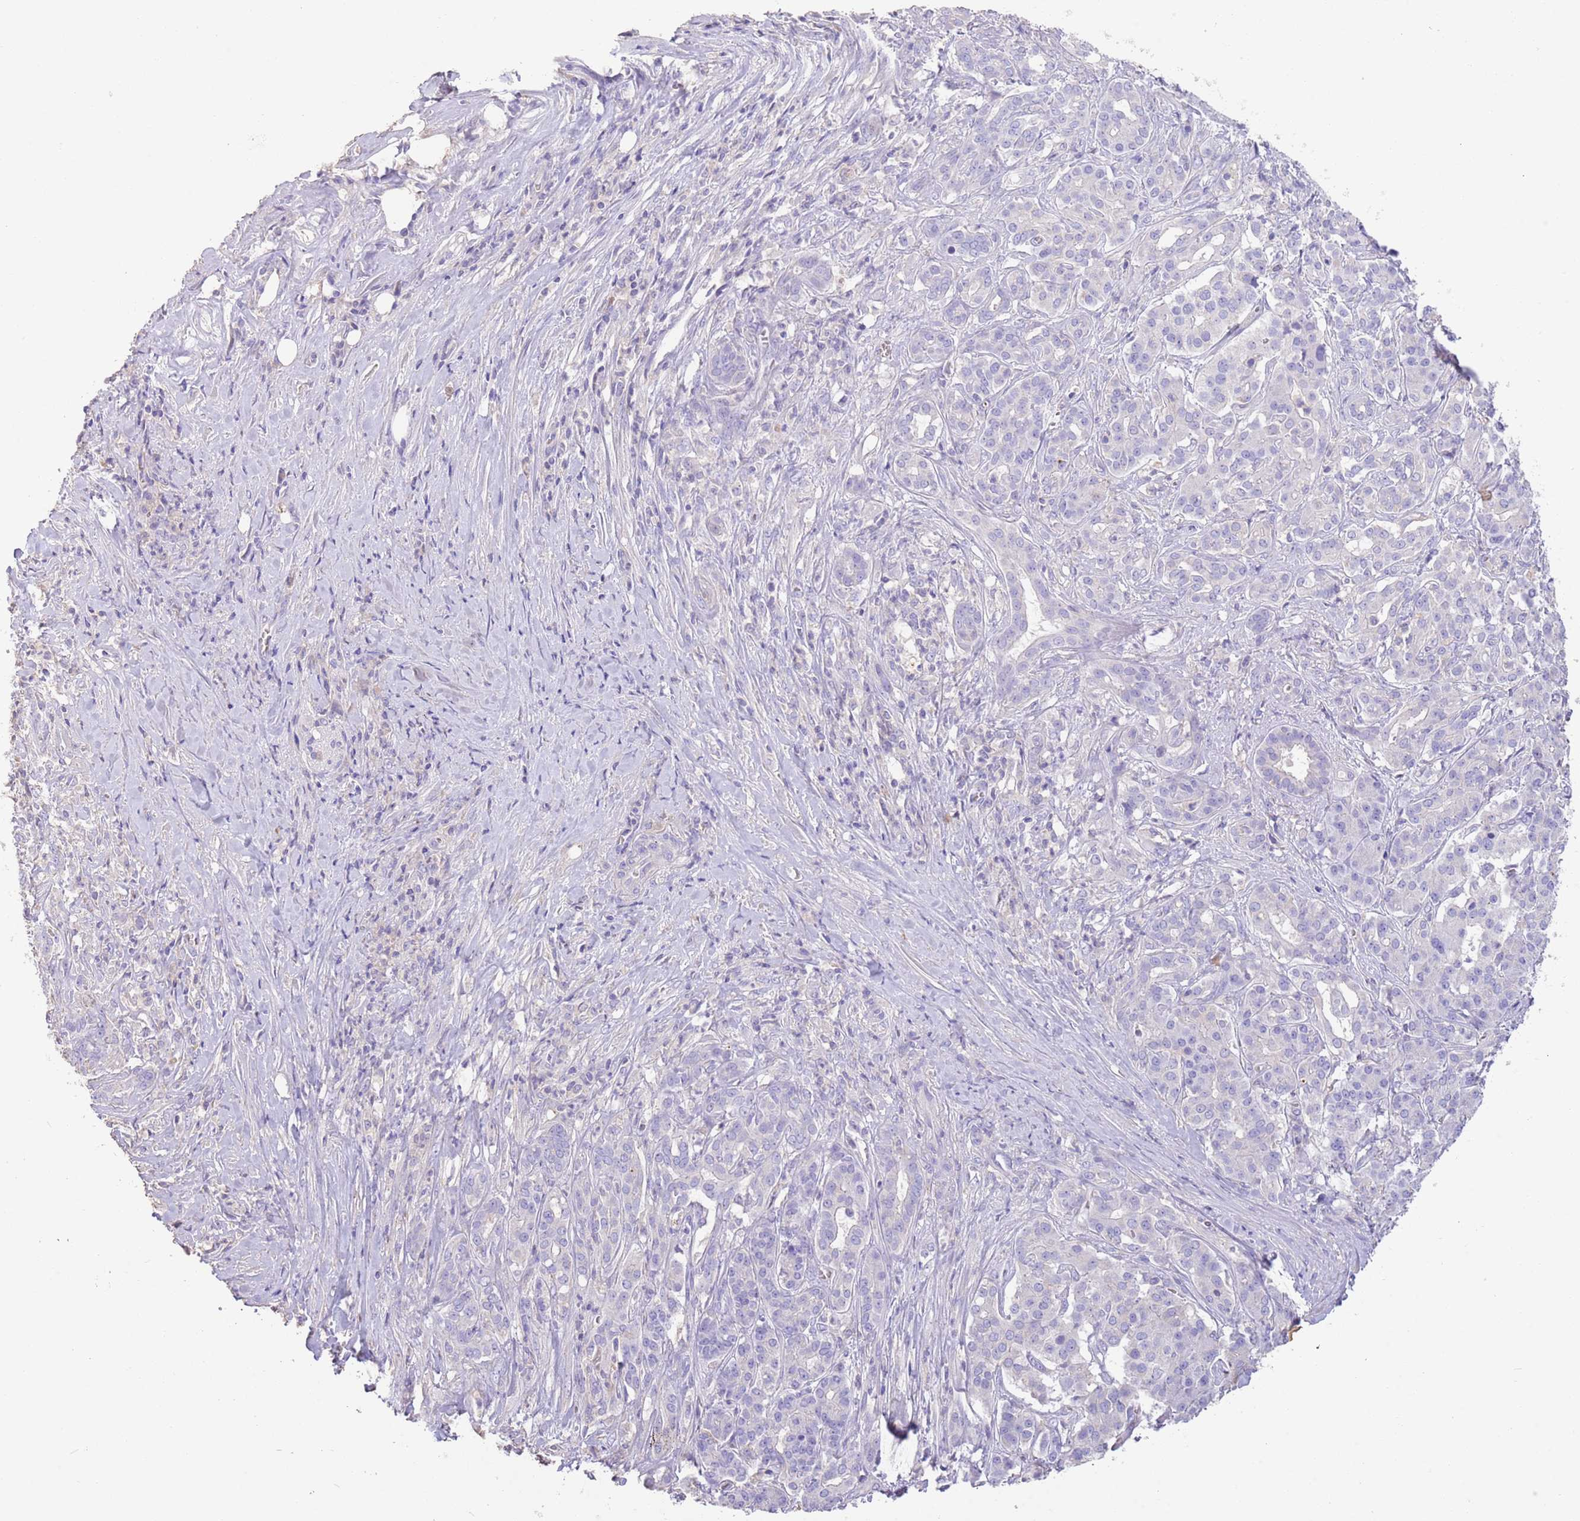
{"staining": {"intensity": "negative", "quantity": "none", "location": "none"}, "tissue": "pancreatic cancer", "cell_type": "Tumor cells", "image_type": "cancer", "snomed": [{"axis": "morphology", "description": "Adenocarcinoma, NOS"}, {"axis": "topography", "description": "Pancreas"}], "caption": "Protein analysis of pancreatic cancer (adenocarcinoma) shows no significant expression in tumor cells. (DAB immunohistochemistry (IHC) visualized using brightfield microscopy, high magnification).", "gene": "SFTPA1", "patient": {"sex": "male", "age": 57}}